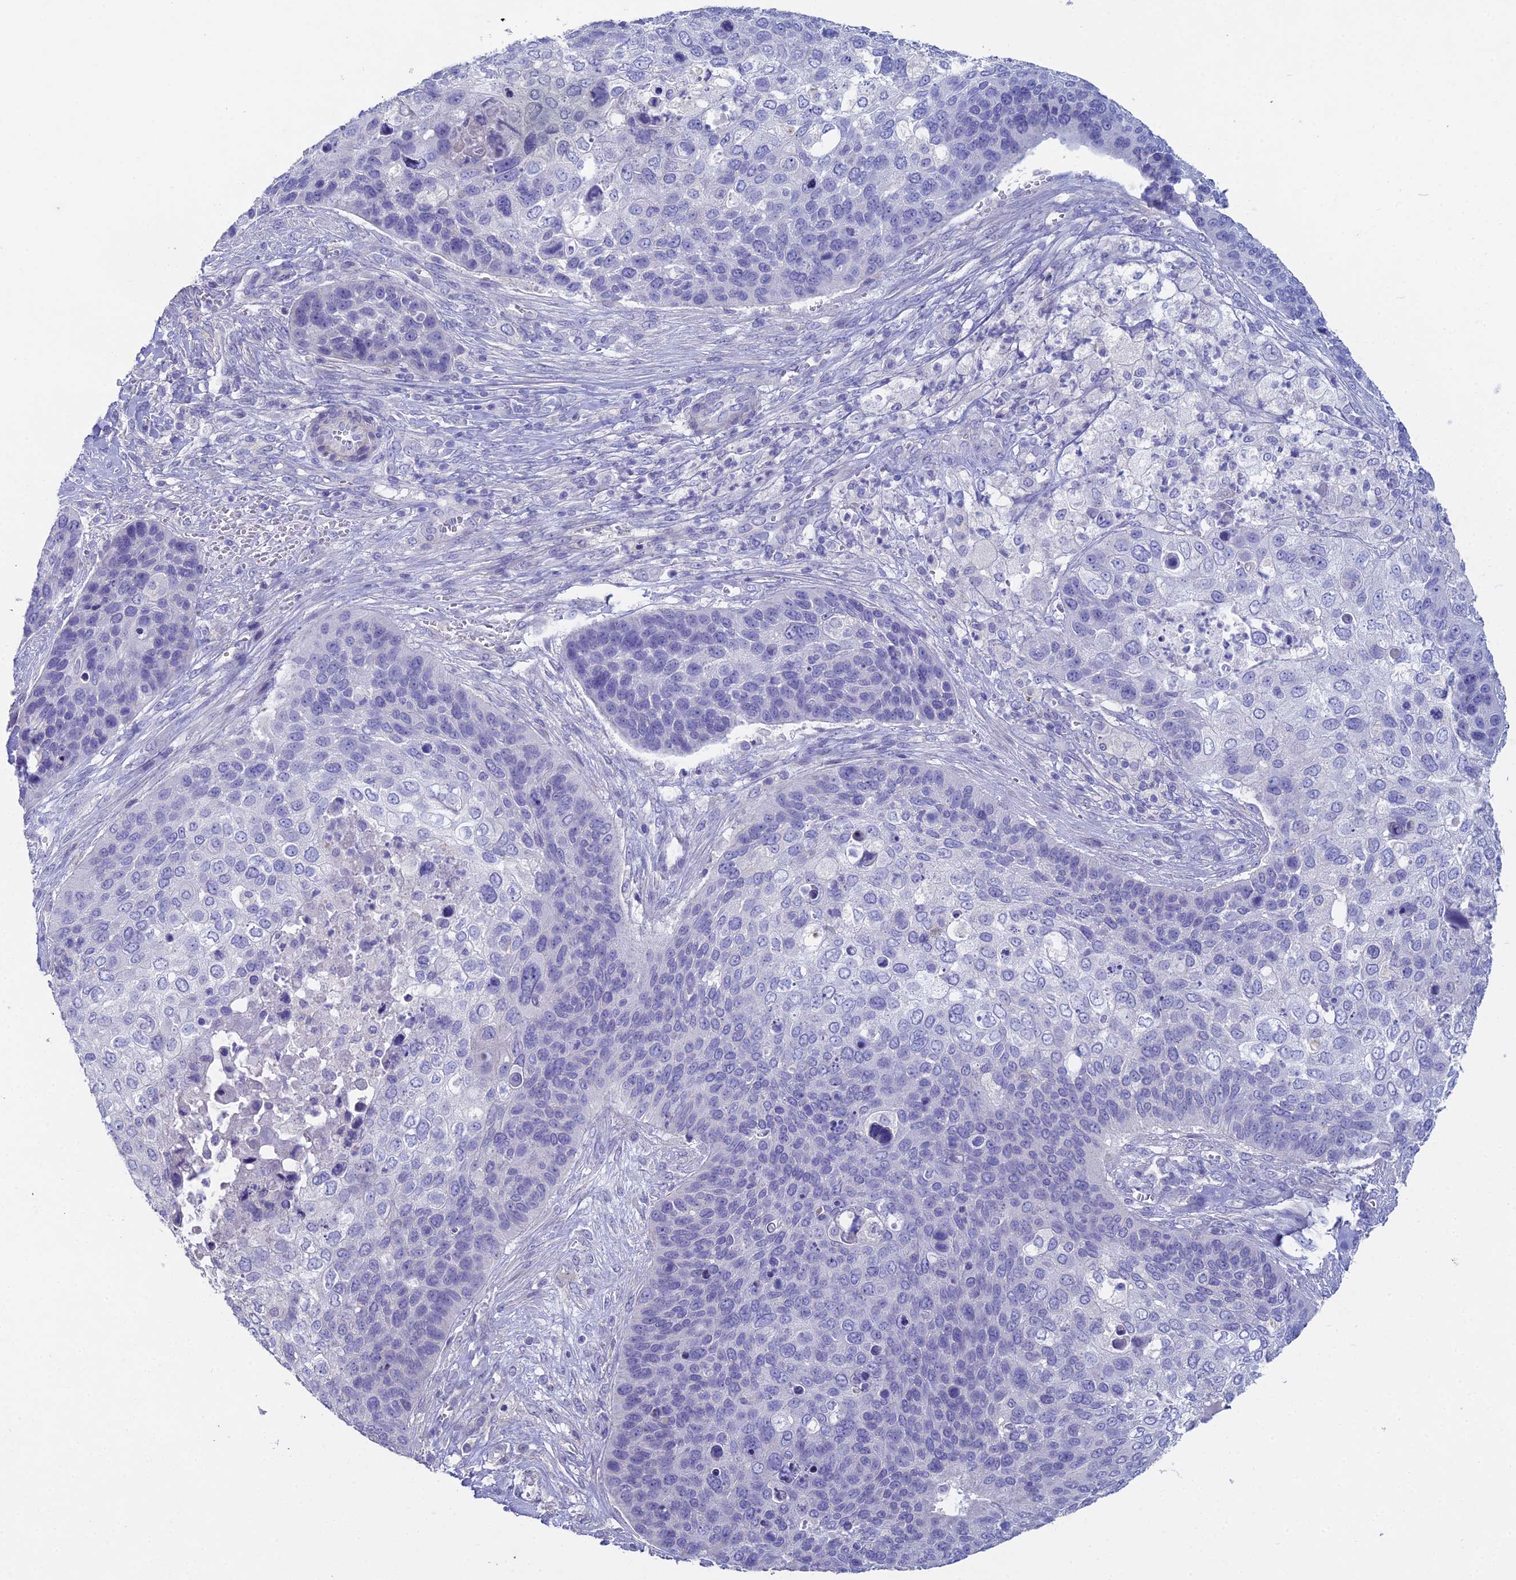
{"staining": {"intensity": "negative", "quantity": "none", "location": "none"}, "tissue": "skin cancer", "cell_type": "Tumor cells", "image_type": "cancer", "snomed": [{"axis": "morphology", "description": "Basal cell carcinoma"}, {"axis": "topography", "description": "Skin"}], "caption": "Skin cancer (basal cell carcinoma) was stained to show a protein in brown. There is no significant positivity in tumor cells.", "gene": "NCAM1", "patient": {"sex": "female", "age": 74}}